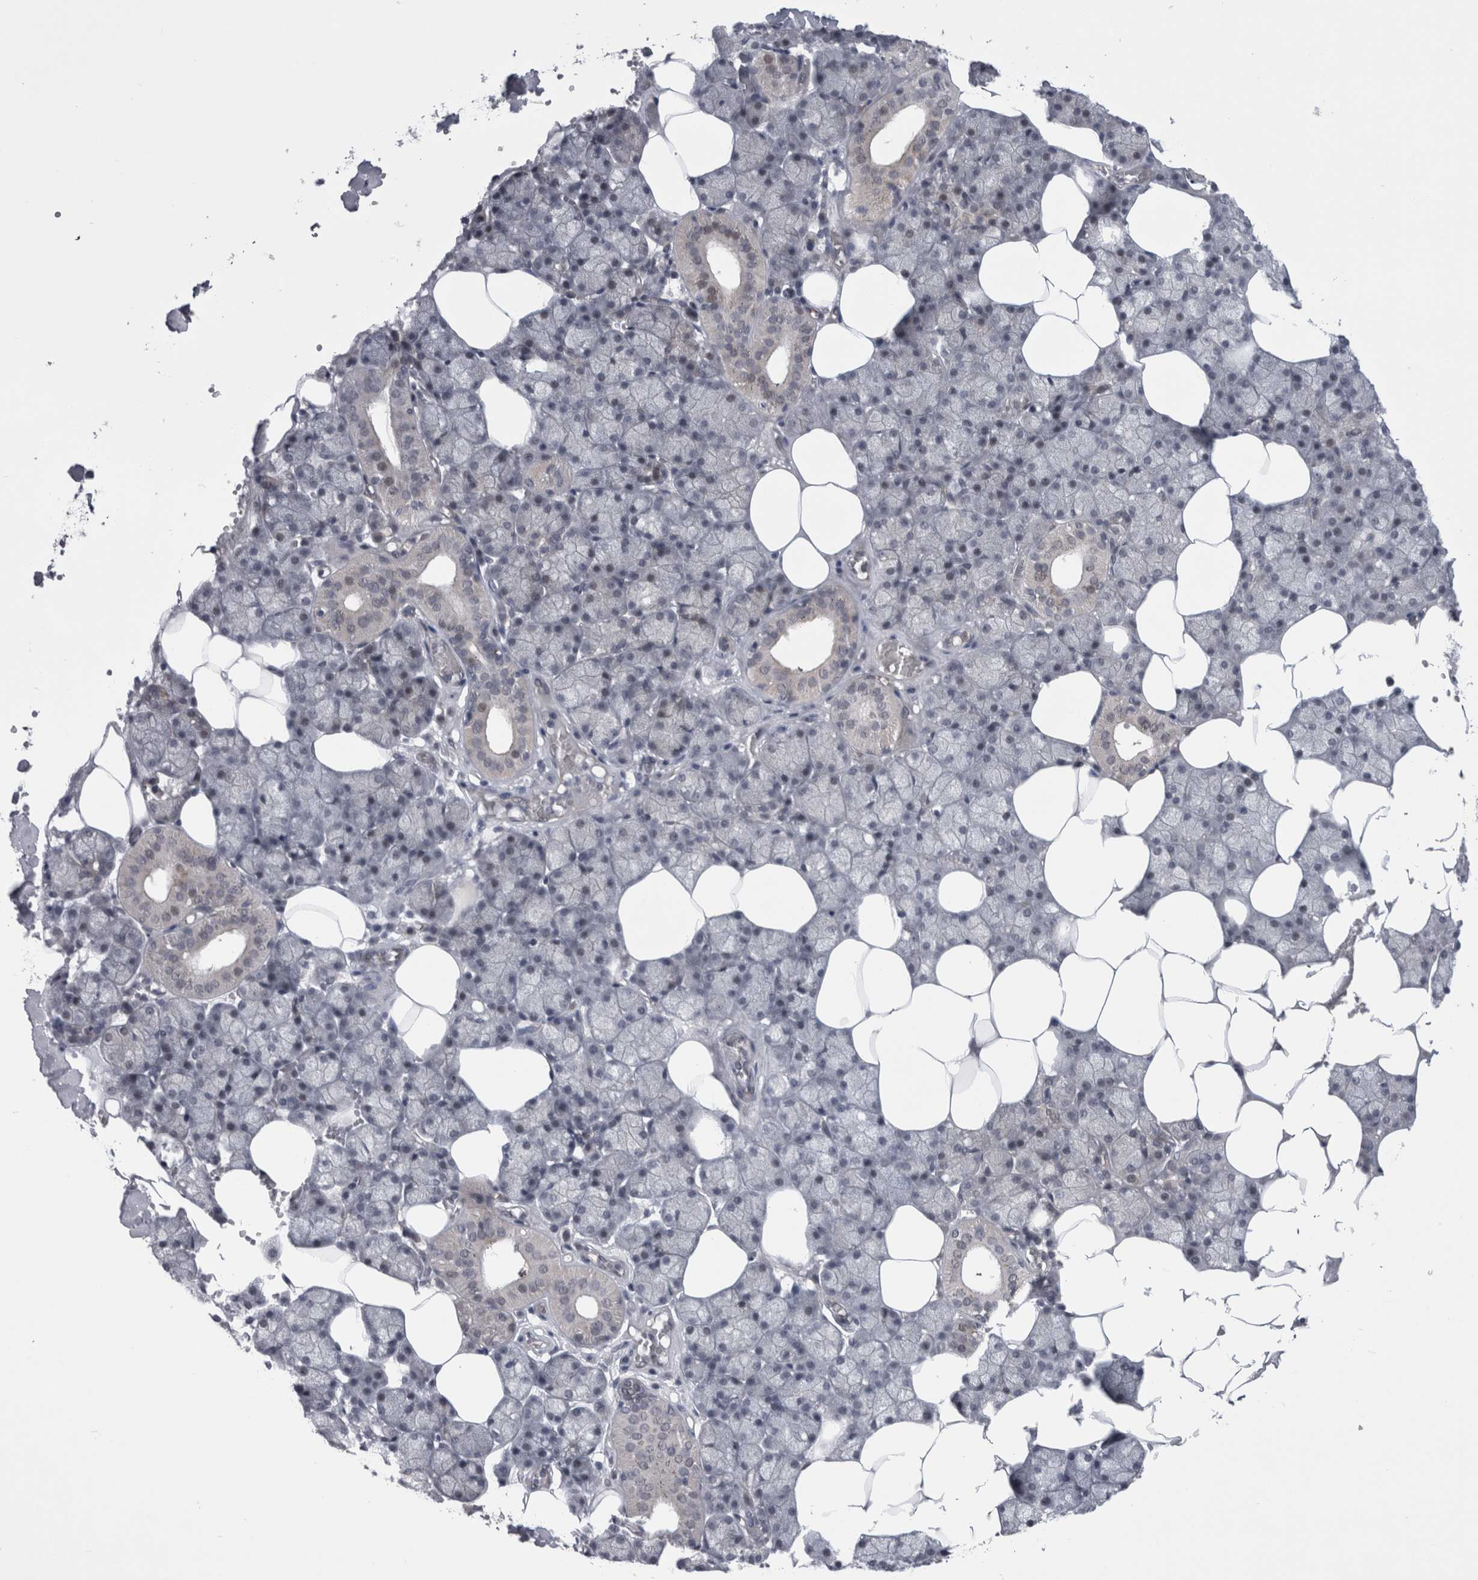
{"staining": {"intensity": "weak", "quantity": "<25%", "location": "cytoplasmic/membranous"}, "tissue": "salivary gland", "cell_type": "Glandular cells", "image_type": "normal", "snomed": [{"axis": "morphology", "description": "Normal tissue, NOS"}, {"axis": "topography", "description": "Salivary gland"}], "caption": "Glandular cells are negative for brown protein staining in benign salivary gland. Nuclei are stained in blue.", "gene": "PARP11", "patient": {"sex": "male", "age": 62}}